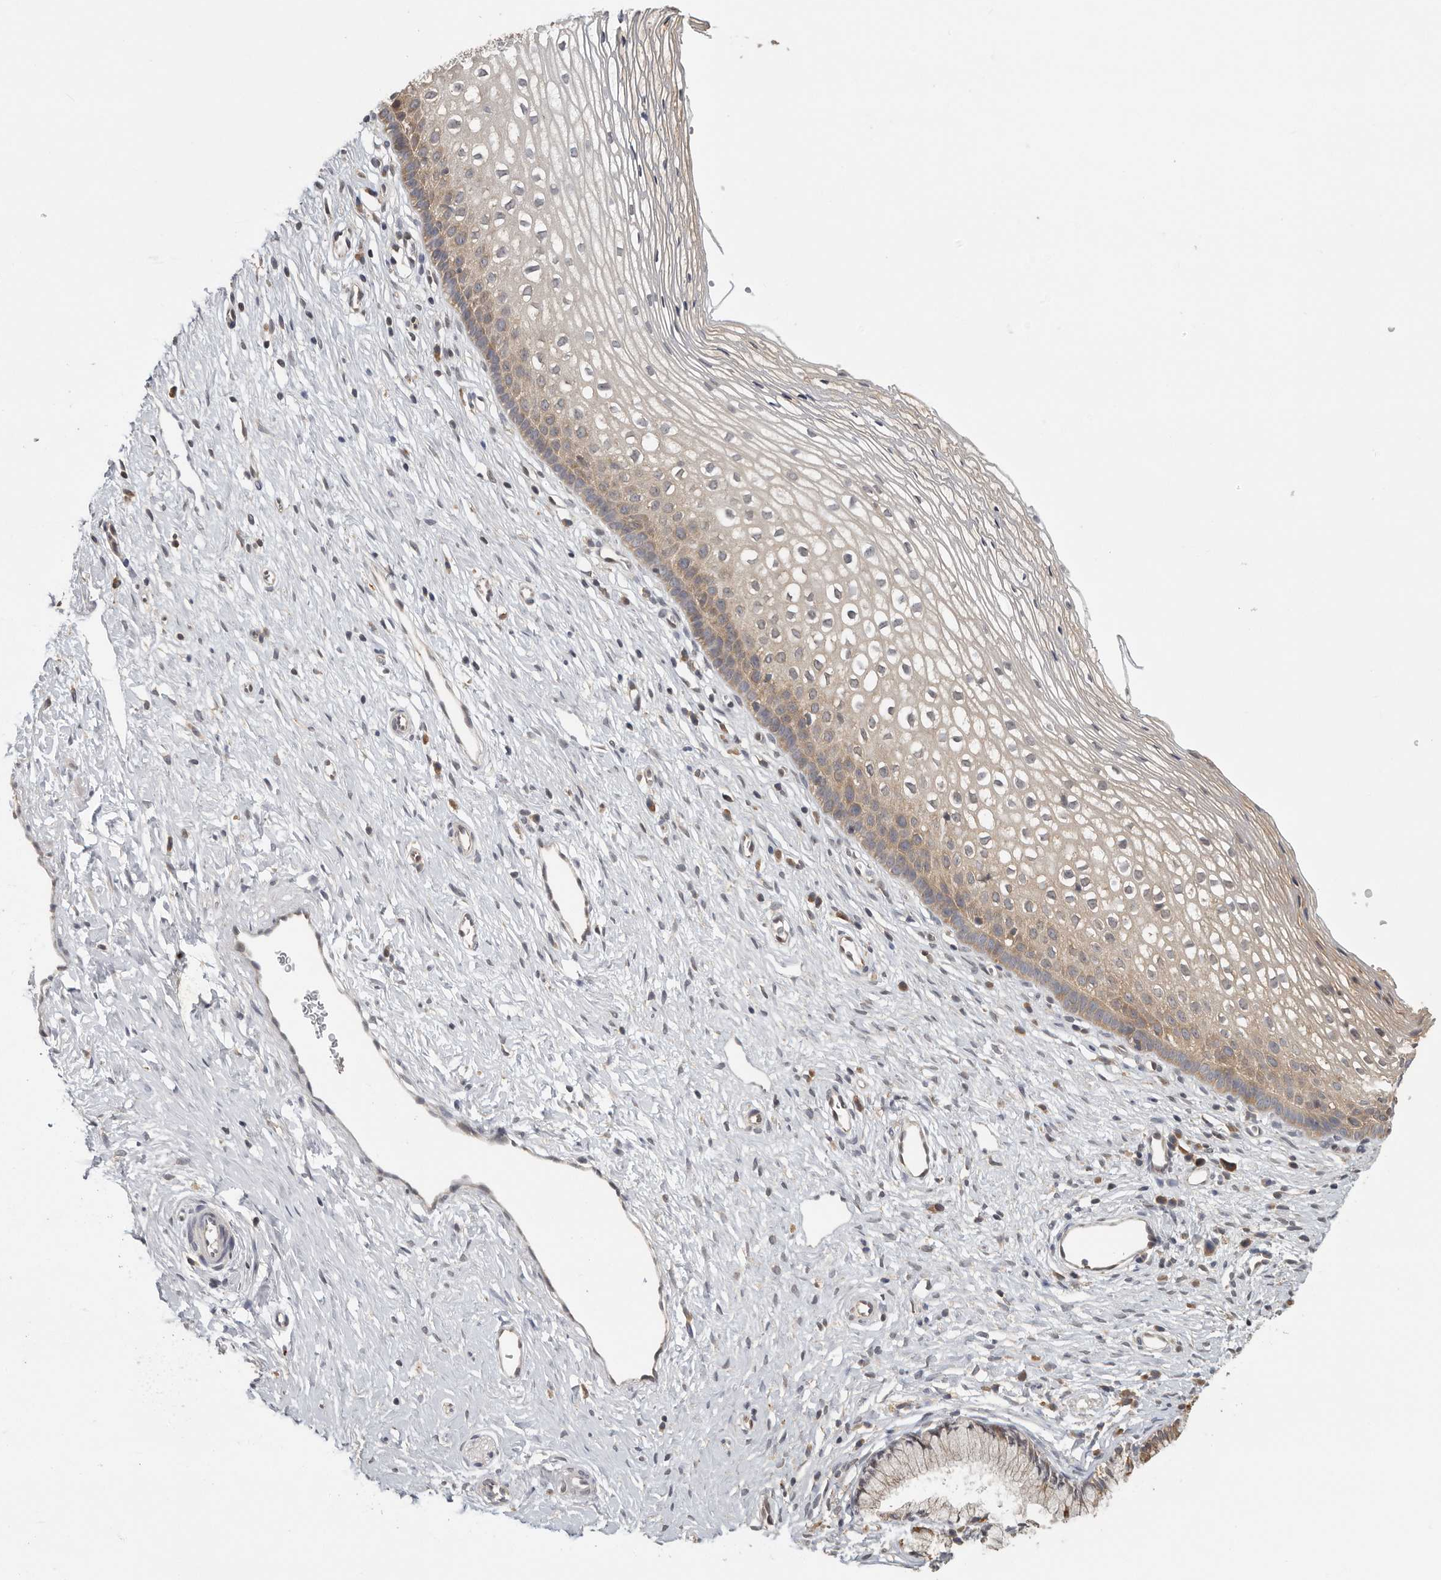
{"staining": {"intensity": "negative", "quantity": "none", "location": "none"}, "tissue": "cervix", "cell_type": "Glandular cells", "image_type": "normal", "snomed": [{"axis": "morphology", "description": "Normal tissue, NOS"}, {"axis": "topography", "description": "Cervix"}], "caption": "Cervix stained for a protein using immunohistochemistry reveals no expression glandular cells.", "gene": "CCT8", "patient": {"sex": "female", "age": 27}}